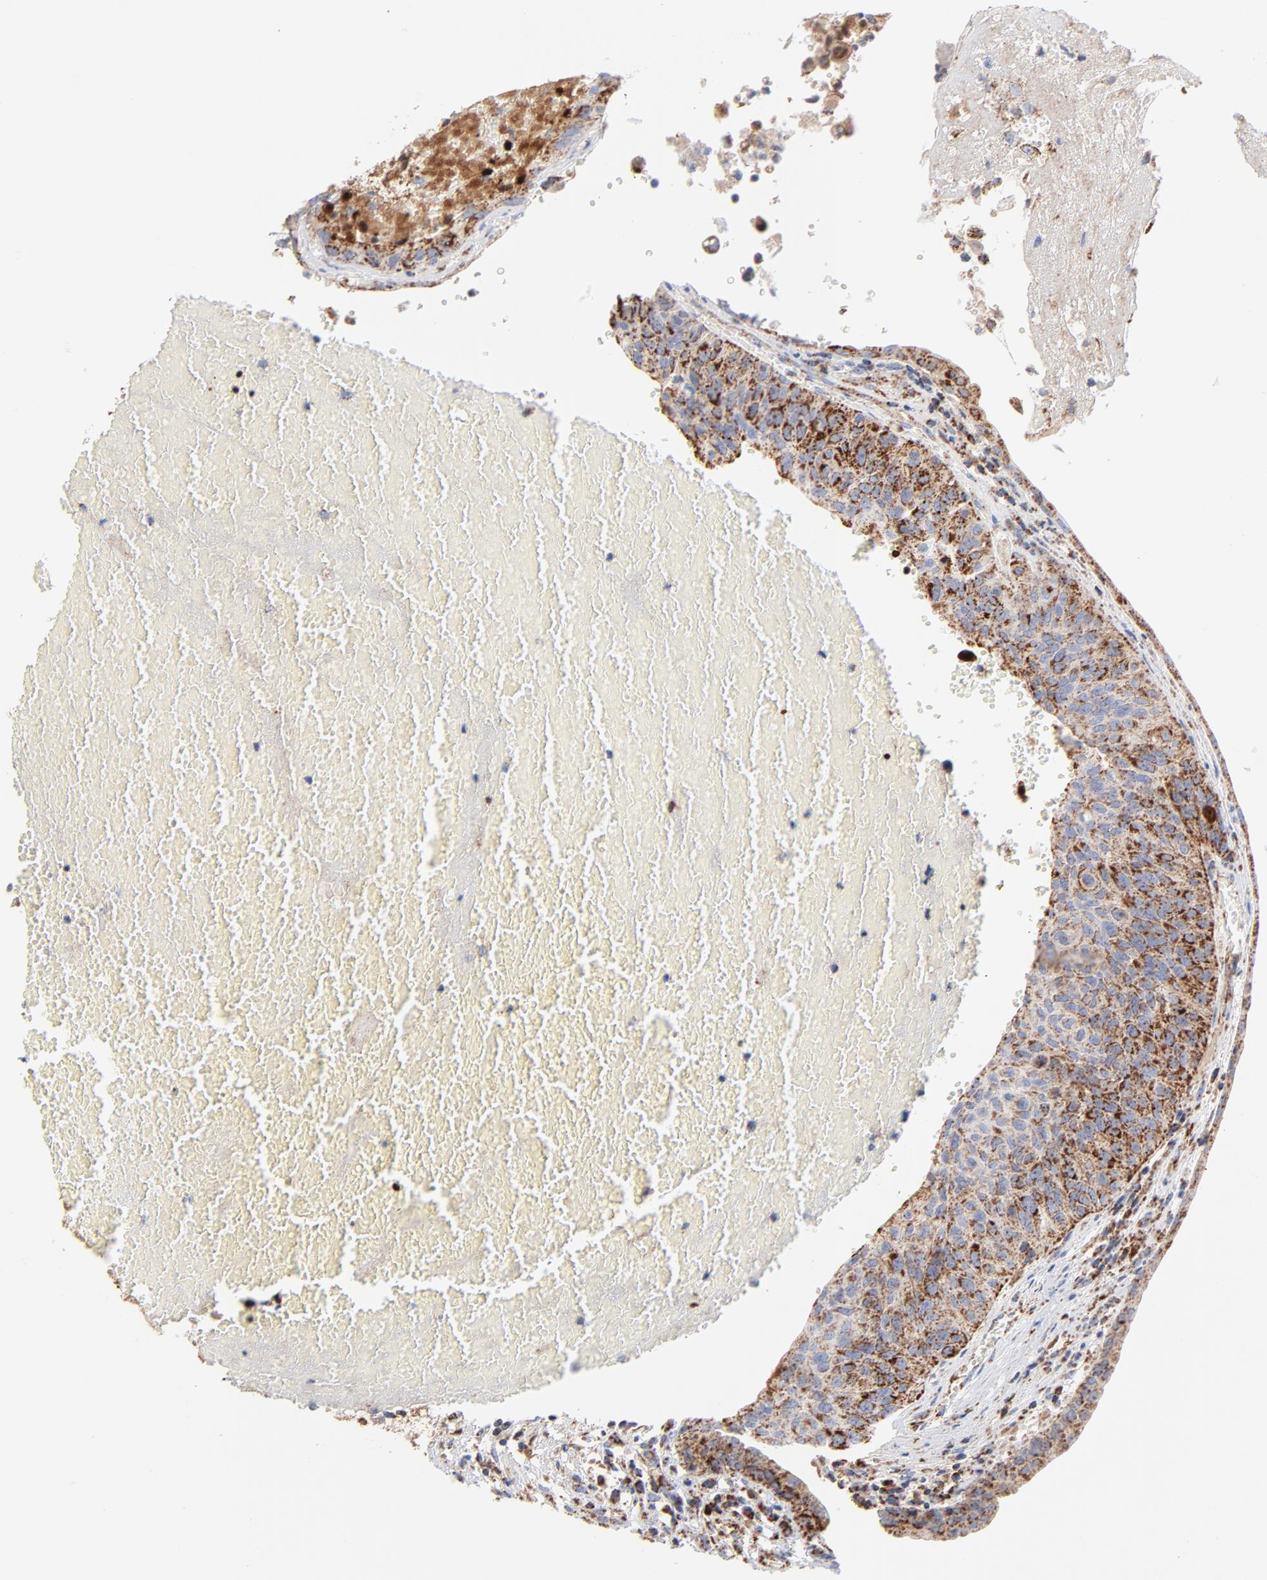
{"staining": {"intensity": "moderate", "quantity": ">75%", "location": "cytoplasmic/membranous,nuclear"}, "tissue": "urothelial cancer", "cell_type": "Tumor cells", "image_type": "cancer", "snomed": [{"axis": "morphology", "description": "Urothelial carcinoma, High grade"}, {"axis": "topography", "description": "Urinary bladder"}], "caption": "Approximately >75% of tumor cells in urothelial carcinoma (high-grade) reveal moderate cytoplasmic/membranous and nuclear protein positivity as visualized by brown immunohistochemical staining.", "gene": "DIABLO", "patient": {"sex": "male", "age": 66}}